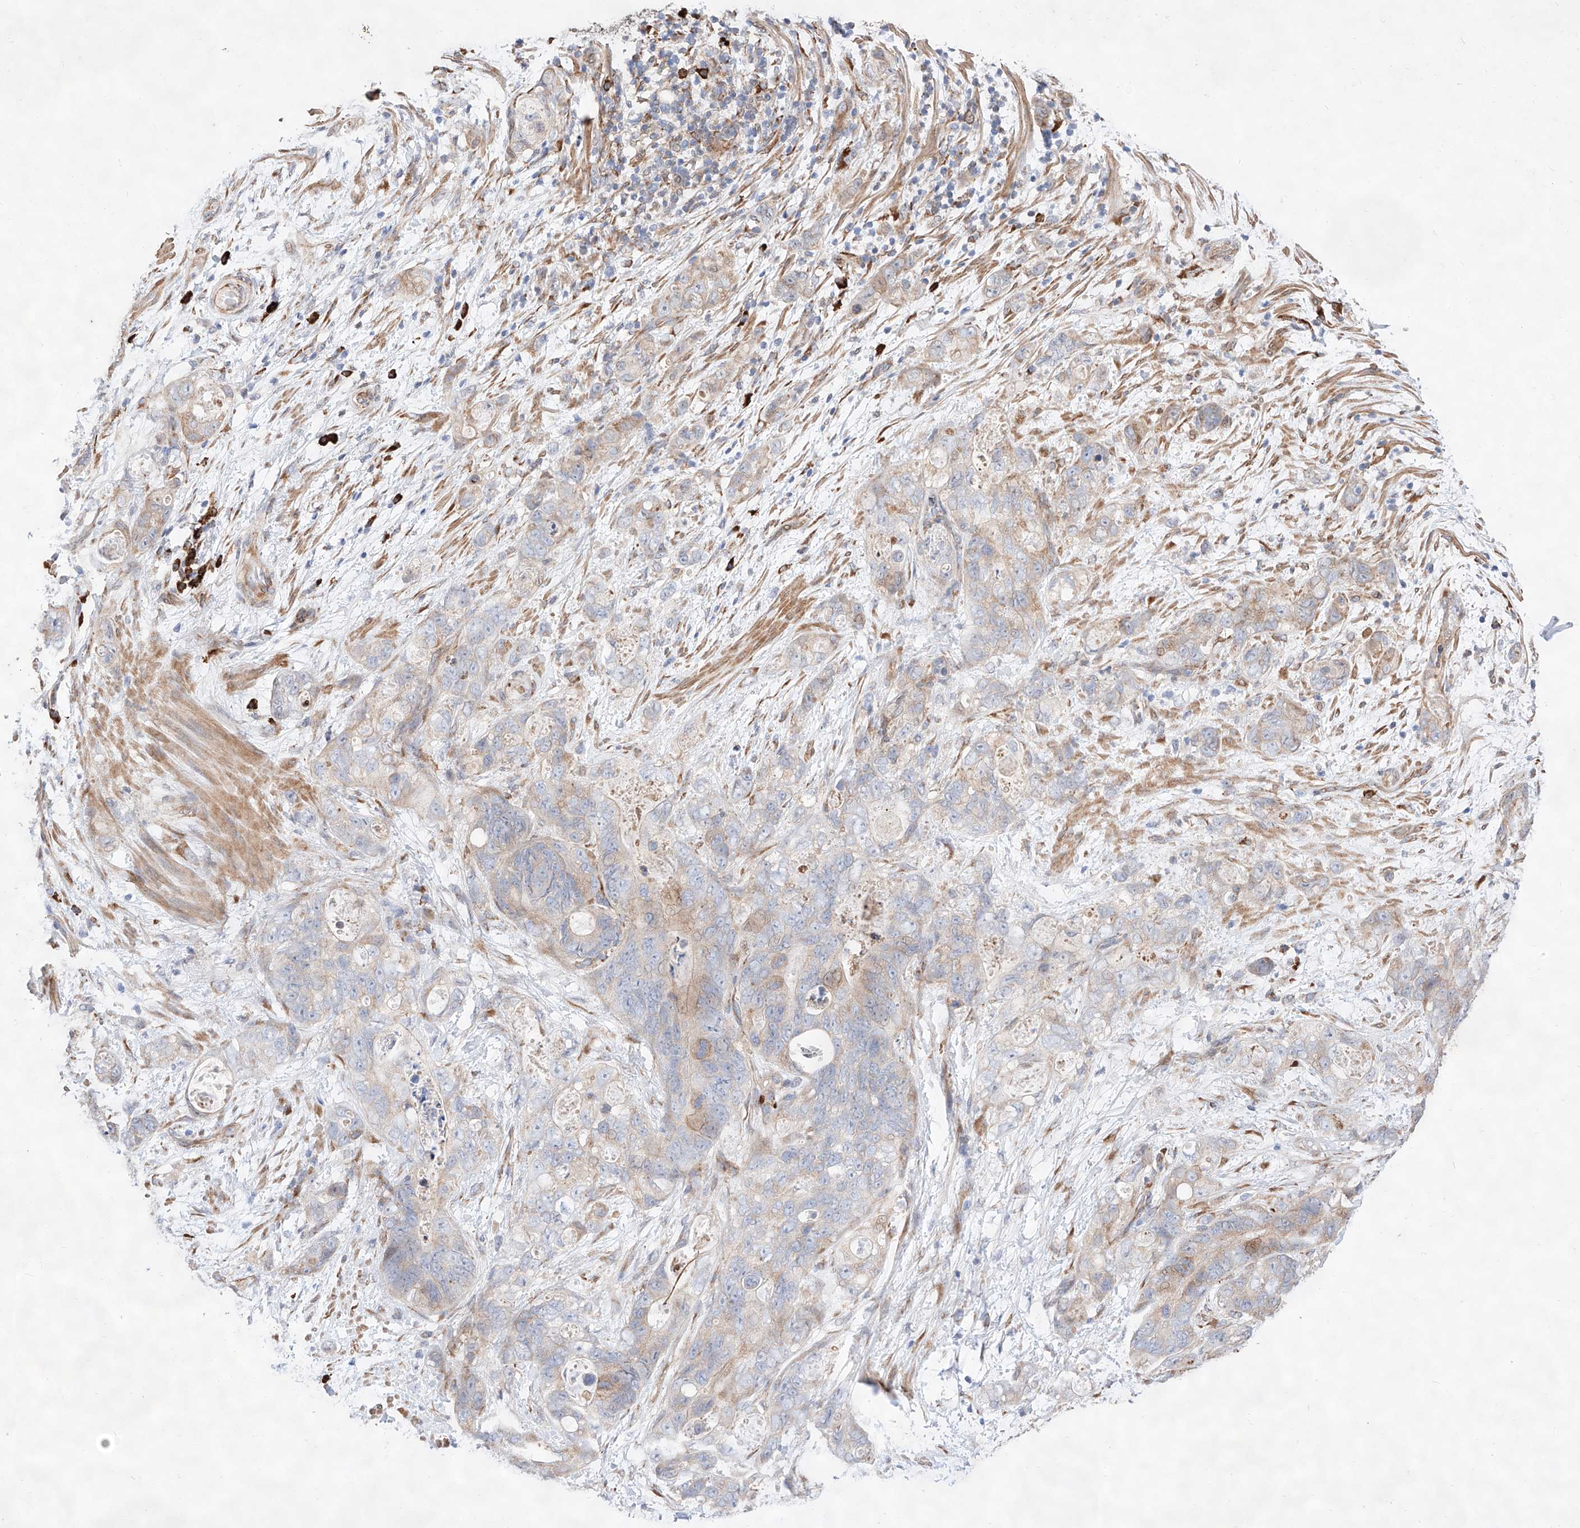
{"staining": {"intensity": "weak", "quantity": "<25%", "location": "cytoplasmic/membranous"}, "tissue": "stomach cancer", "cell_type": "Tumor cells", "image_type": "cancer", "snomed": [{"axis": "morphology", "description": "Normal tissue, NOS"}, {"axis": "morphology", "description": "Adenocarcinoma, NOS"}, {"axis": "topography", "description": "Stomach"}], "caption": "Immunohistochemistry photomicrograph of neoplastic tissue: human adenocarcinoma (stomach) stained with DAB (3,3'-diaminobenzidine) reveals no significant protein expression in tumor cells.", "gene": "ATP9B", "patient": {"sex": "female", "age": 89}}